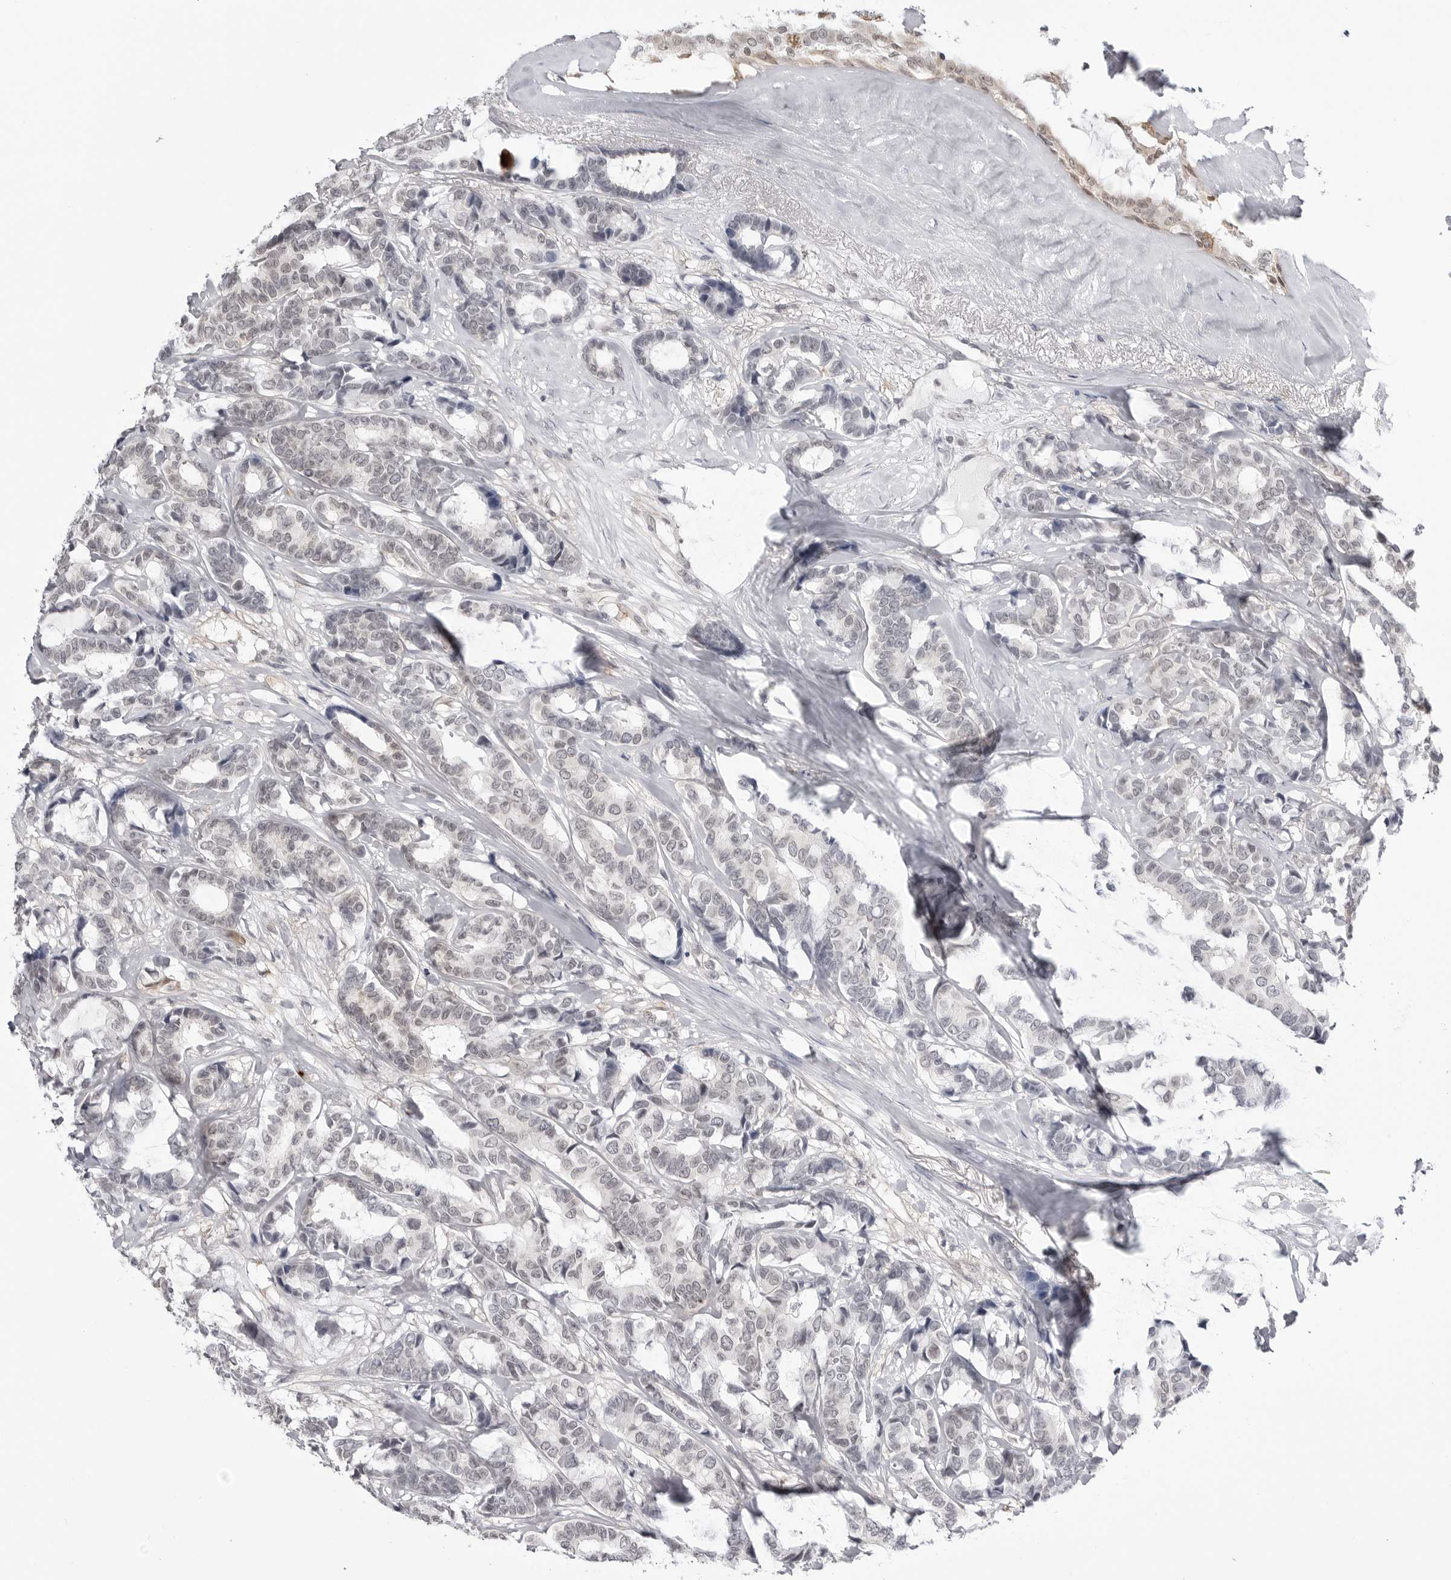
{"staining": {"intensity": "negative", "quantity": "none", "location": "none"}, "tissue": "breast cancer", "cell_type": "Tumor cells", "image_type": "cancer", "snomed": [{"axis": "morphology", "description": "Duct carcinoma"}, {"axis": "topography", "description": "Breast"}], "caption": "Tumor cells are negative for brown protein staining in breast cancer. Nuclei are stained in blue.", "gene": "YWHAG", "patient": {"sex": "female", "age": 87}}